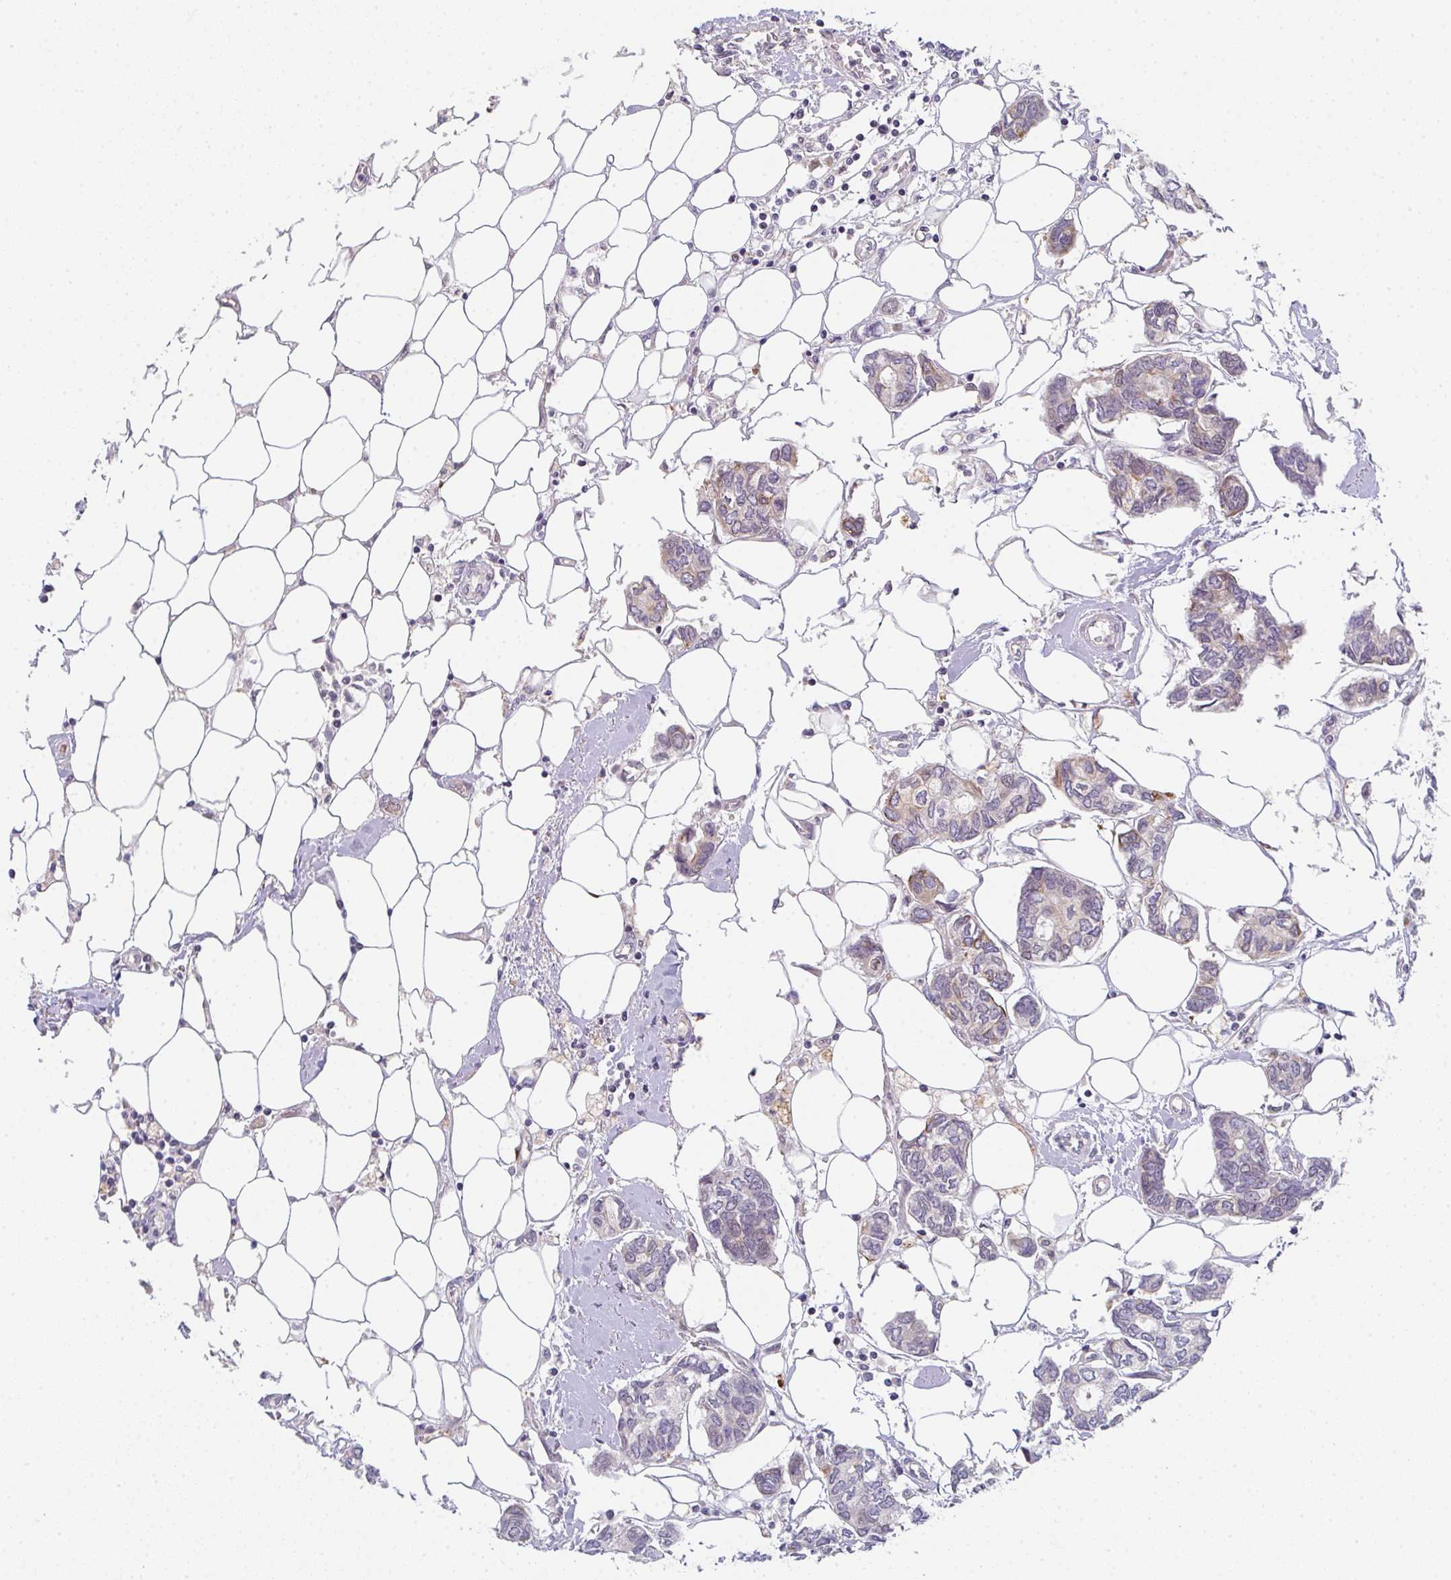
{"staining": {"intensity": "weak", "quantity": "25%-75%", "location": "cytoplasmic/membranous"}, "tissue": "breast cancer", "cell_type": "Tumor cells", "image_type": "cancer", "snomed": [{"axis": "morphology", "description": "Duct carcinoma"}, {"axis": "topography", "description": "Breast"}], "caption": "Protein expression analysis of breast invasive ductal carcinoma shows weak cytoplasmic/membranous positivity in approximately 25%-75% of tumor cells.", "gene": "TNFRSF10A", "patient": {"sex": "female", "age": 73}}